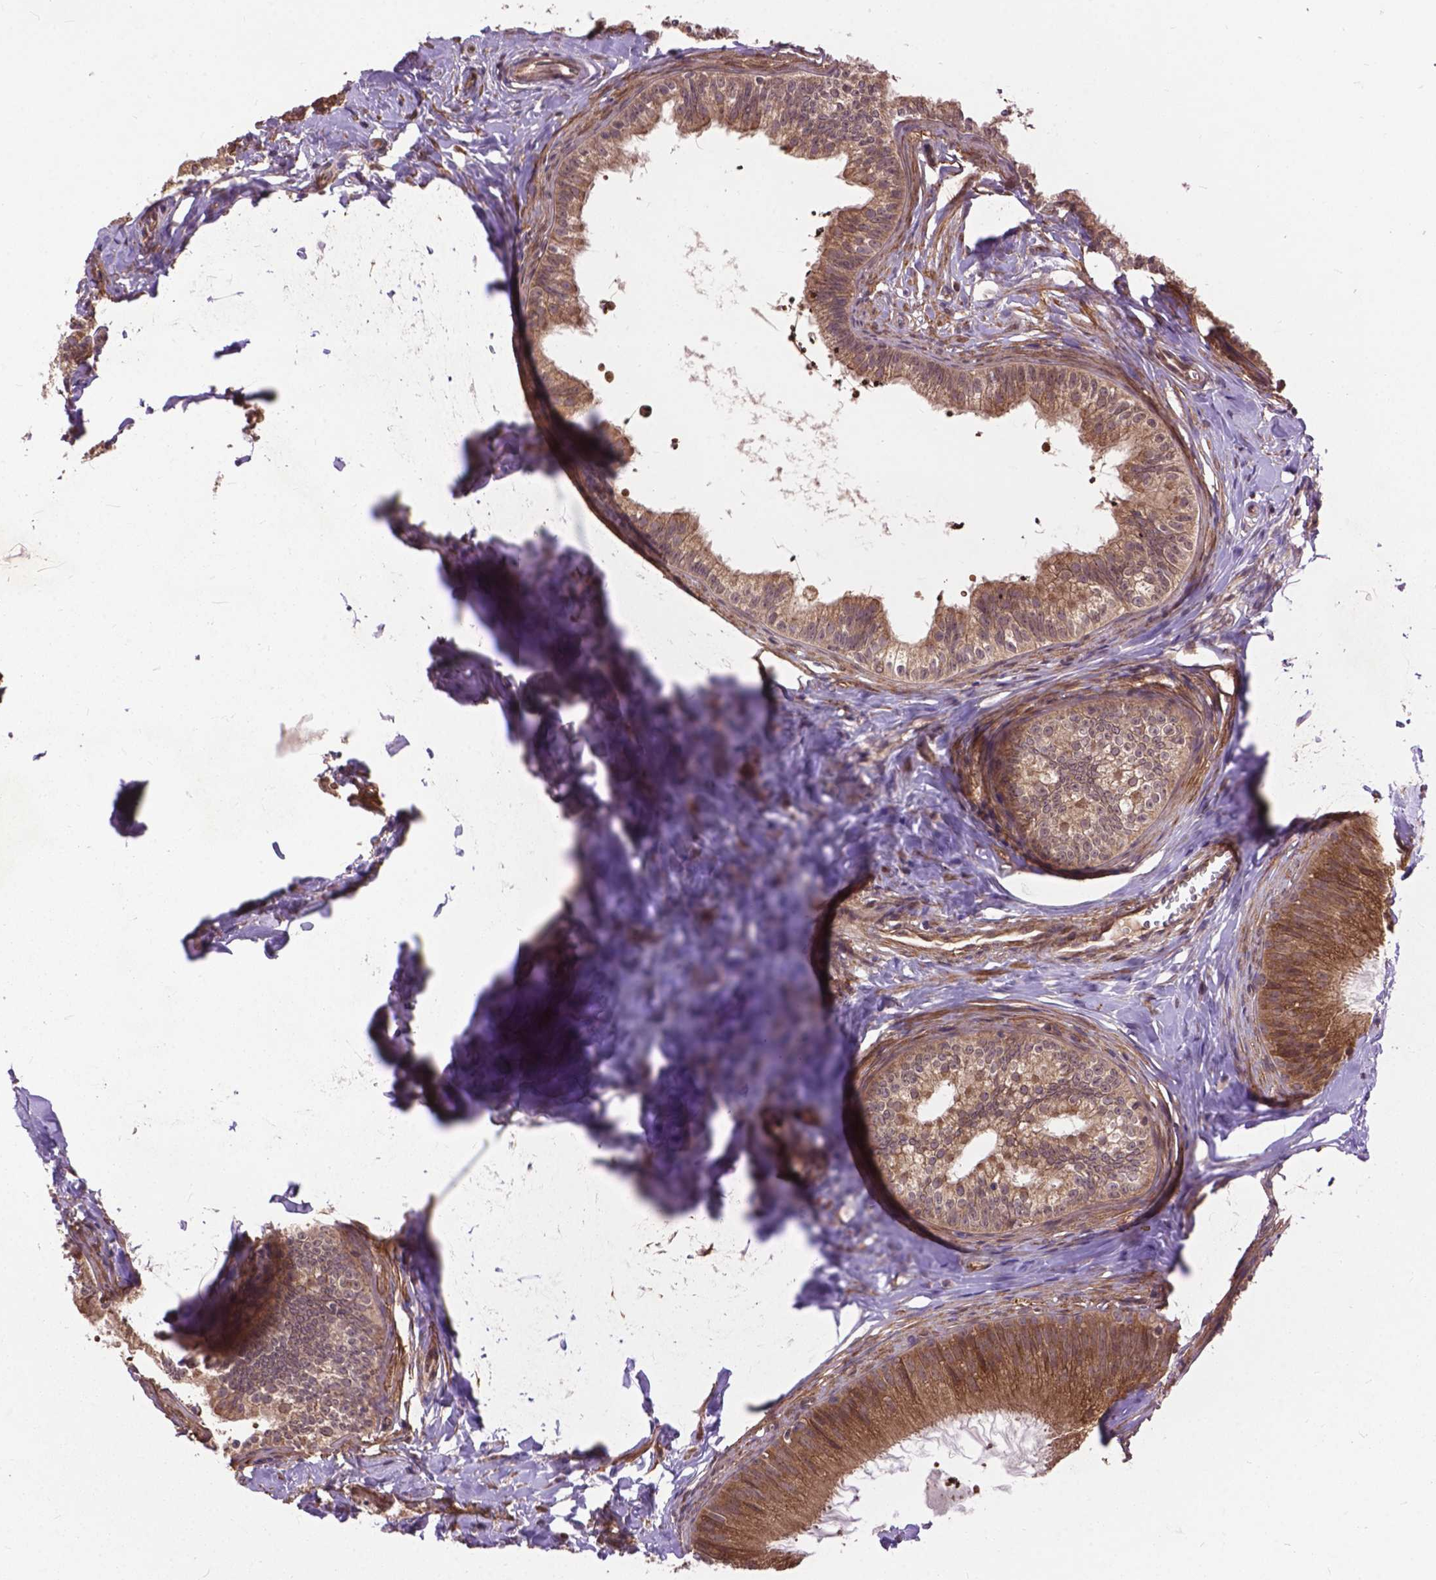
{"staining": {"intensity": "strong", "quantity": ">75%", "location": "cytoplasmic/membranous"}, "tissue": "epididymis", "cell_type": "Glandular cells", "image_type": "normal", "snomed": [{"axis": "morphology", "description": "Normal tissue, NOS"}, {"axis": "topography", "description": "Epididymis"}], "caption": "This photomicrograph exhibits normal epididymis stained with immunohistochemistry to label a protein in brown. The cytoplasmic/membranous of glandular cells show strong positivity for the protein. Nuclei are counter-stained blue.", "gene": "ZNF616", "patient": {"sex": "male", "age": 24}}